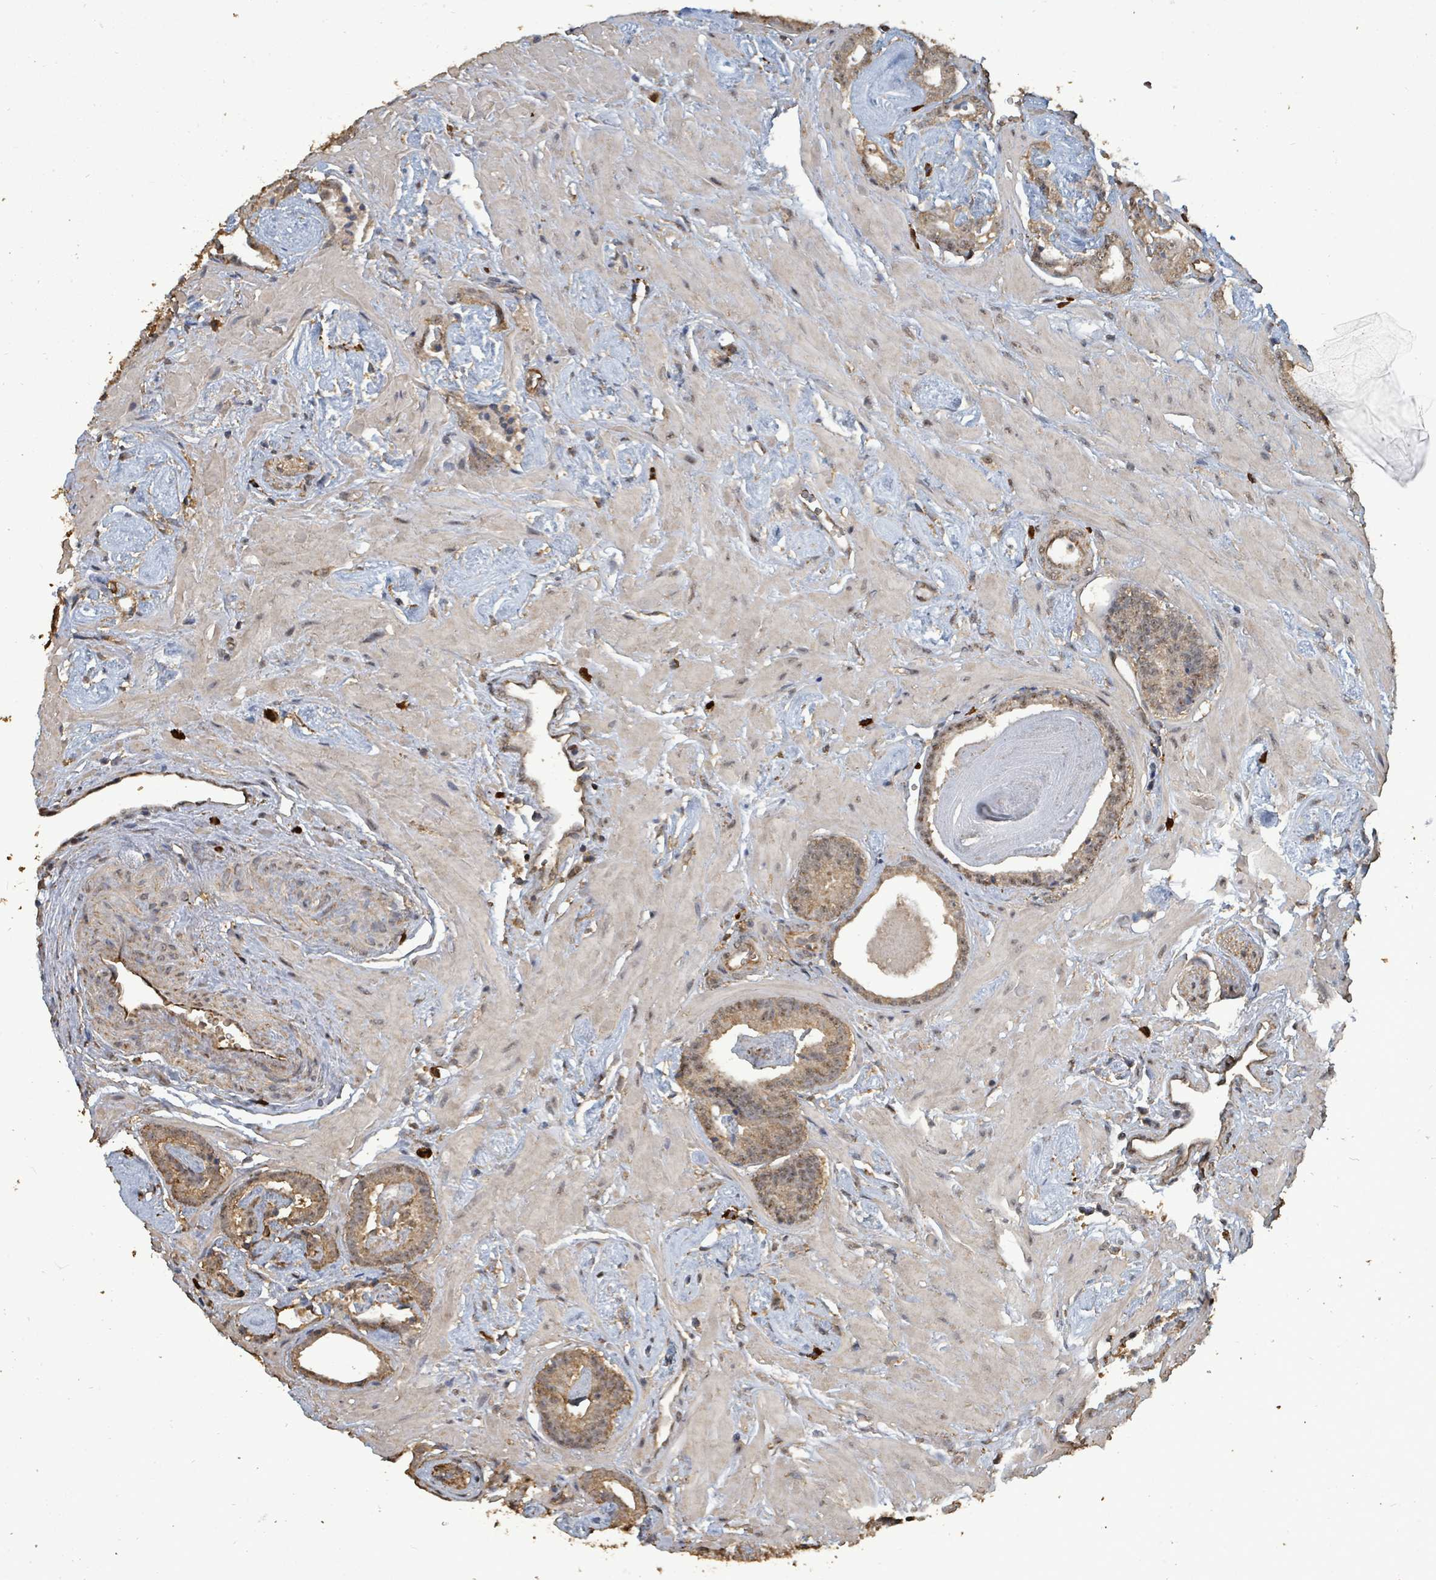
{"staining": {"intensity": "moderate", "quantity": ">75%", "location": "cytoplasmic/membranous,nuclear"}, "tissue": "prostate cancer", "cell_type": "Tumor cells", "image_type": "cancer", "snomed": [{"axis": "morphology", "description": "Adenocarcinoma, Low grade"}, {"axis": "topography", "description": "Prostate"}], "caption": "IHC staining of prostate cancer, which reveals medium levels of moderate cytoplasmic/membranous and nuclear staining in about >75% of tumor cells indicating moderate cytoplasmic/membranous and nuclear protein expression. The staining was performed using DAB (brown) for protein detection and nuclei were counterstained in hematoxylin (blue).", "gene": "C6orf52", "patient": {"sex": "male", "age": 60}}